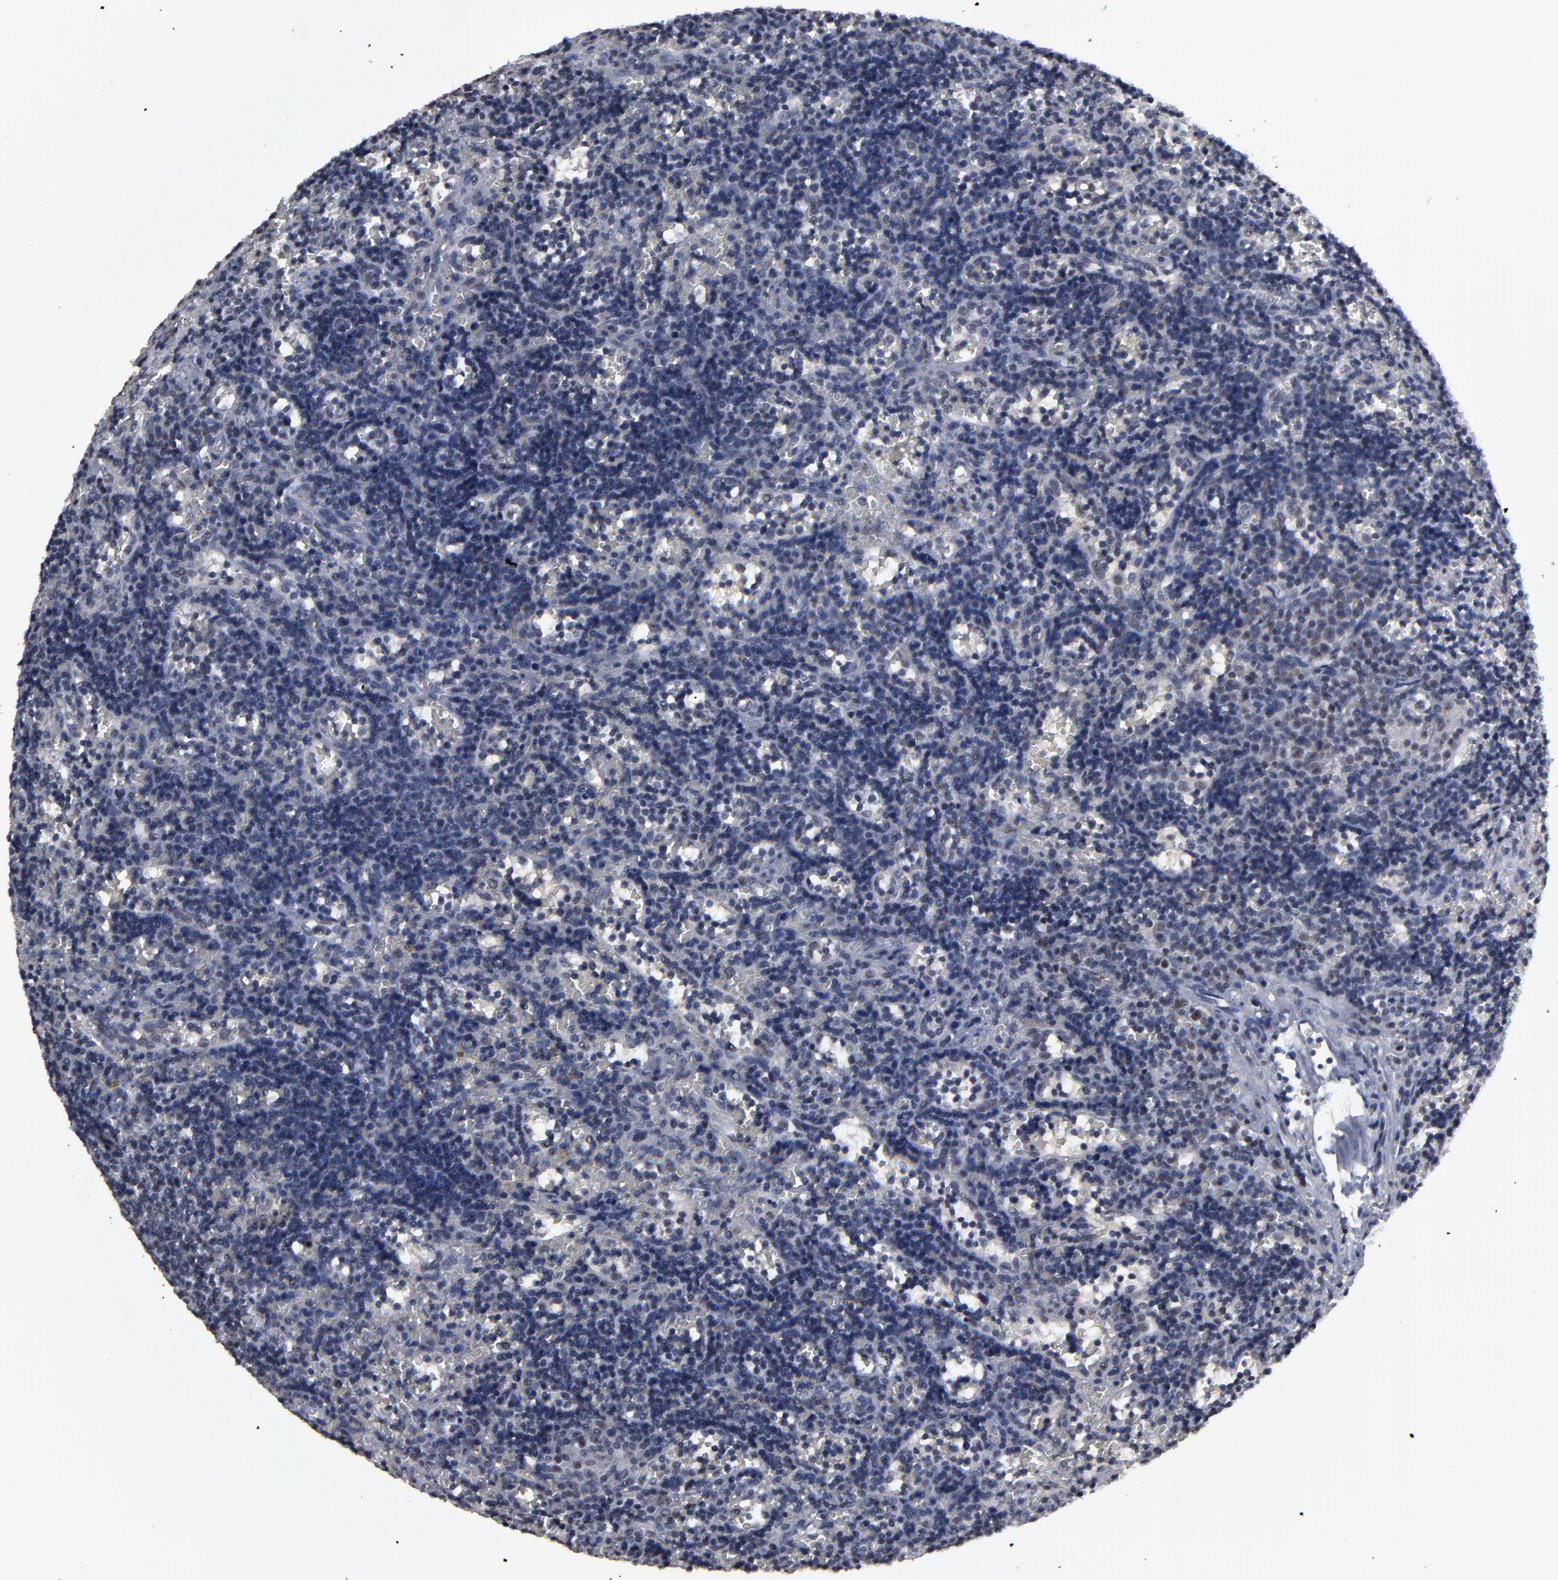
{"staining": {"intensity": "negative", "quantity": "none", "location": "none"}, "tissue": "lymphoma", "cell_type": "Tumor cells", "image_type": "cancer", "snomed": [{"axis": "morphology", "description": "Malignant lymphoma, non-Hodgkin's type, Low grade"}, {"axis": "topography", "description": "Spleen"}], "caption": "Immunohistochemistry histopathology image of human malignant lymphoma, non-Hodgkin's type (low-grade) stained for a protein (brown), which displays no expression in tumor cells.", "gene": "SSRP1", "patient": {"sex": "male", "age": 60}}